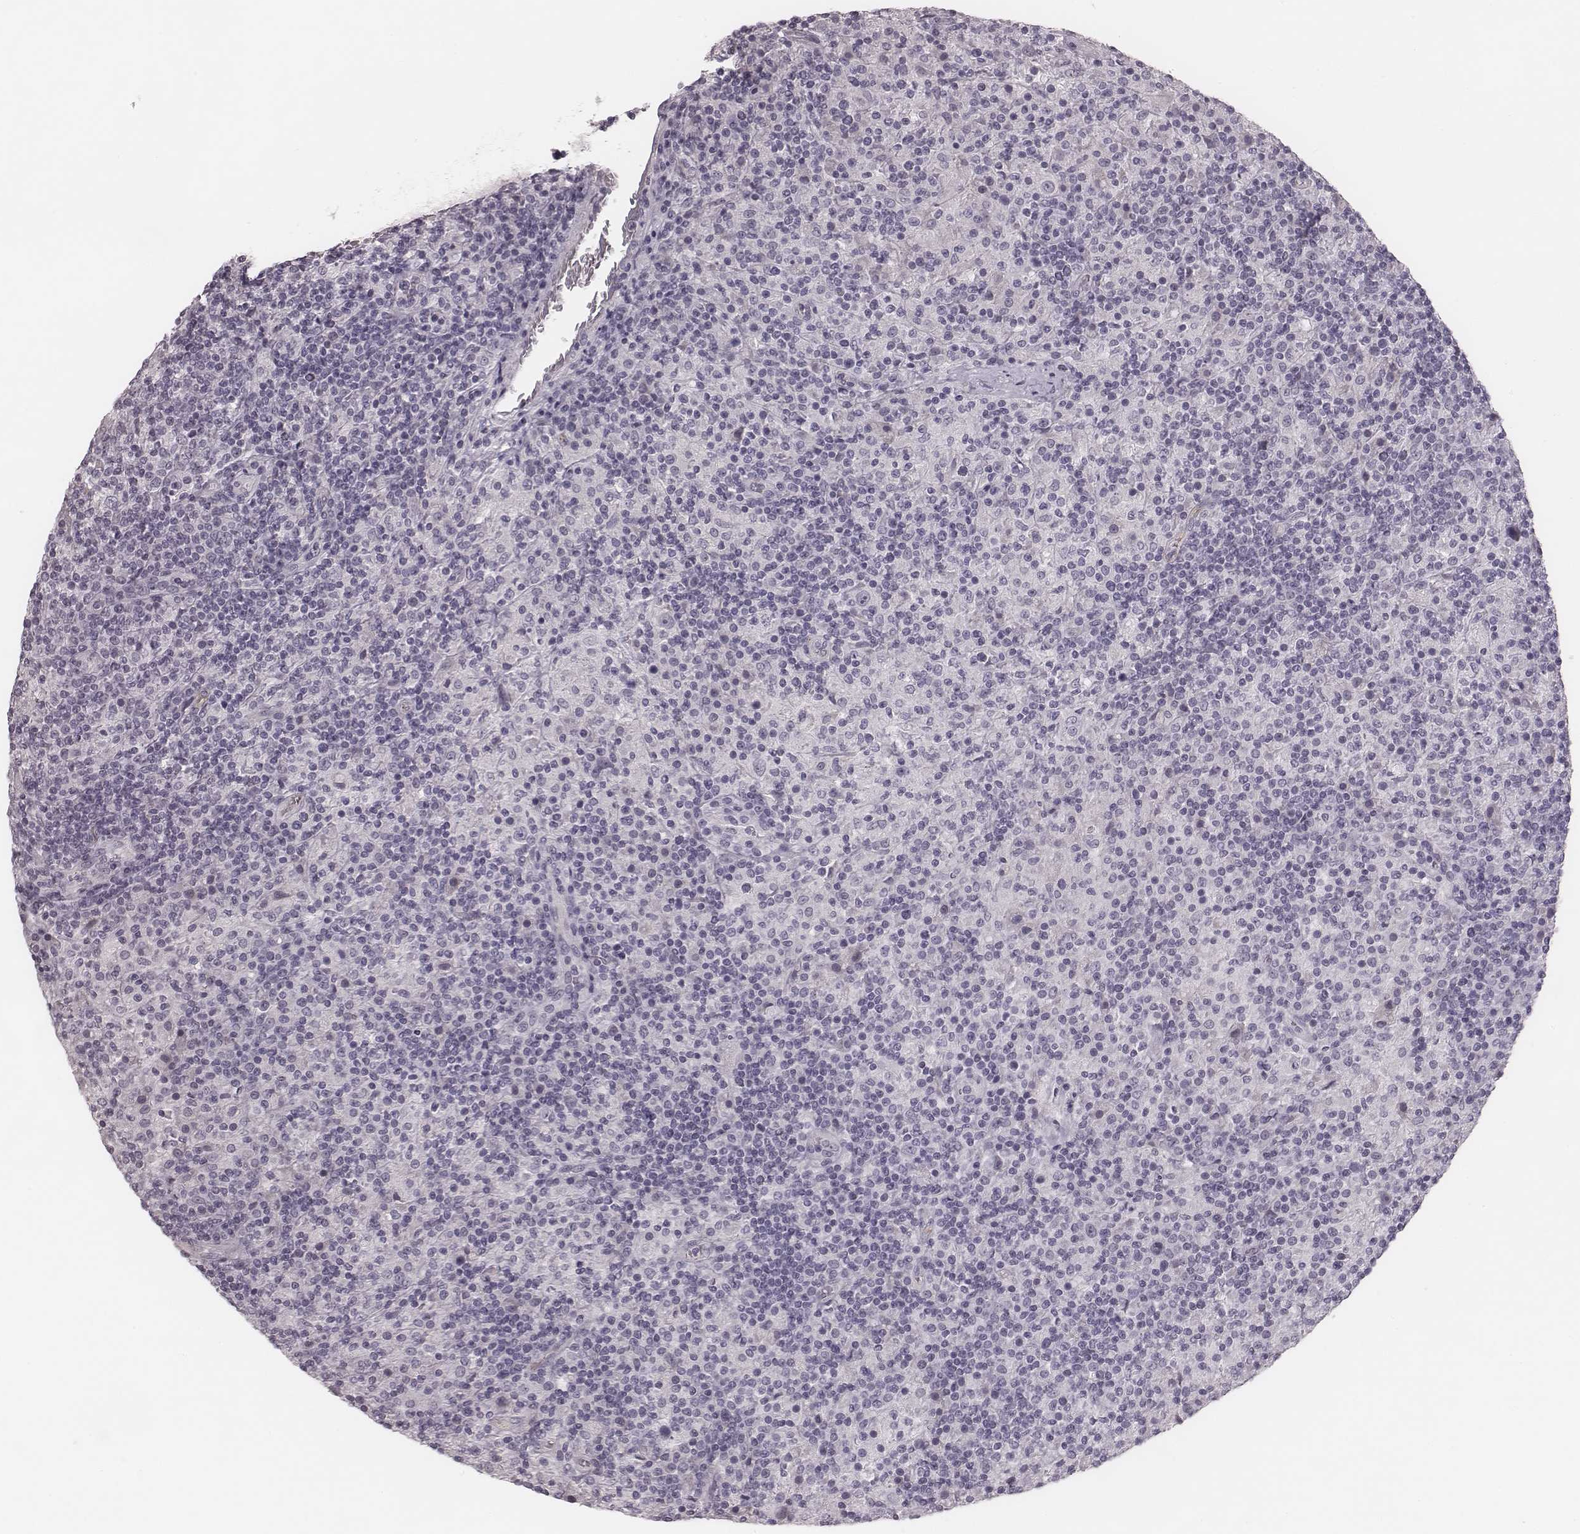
{"staining": {"intensity": "negative", "quantity": "none", "location": "none"}, "tissue": "lymphoma", "cell_type": "Tumor cells", "image_type": "cancer", "snomed": [{"axis": "morphology", "description": "Hodgkin's disease, NOS"}, {"axis": "topography", "description": "Lymph node"}], "caption": "Tumor cells are negative for protein expression in human lymphoma.", "gene": "SPA17", "patient": {"sex": "male", "age": 70}}